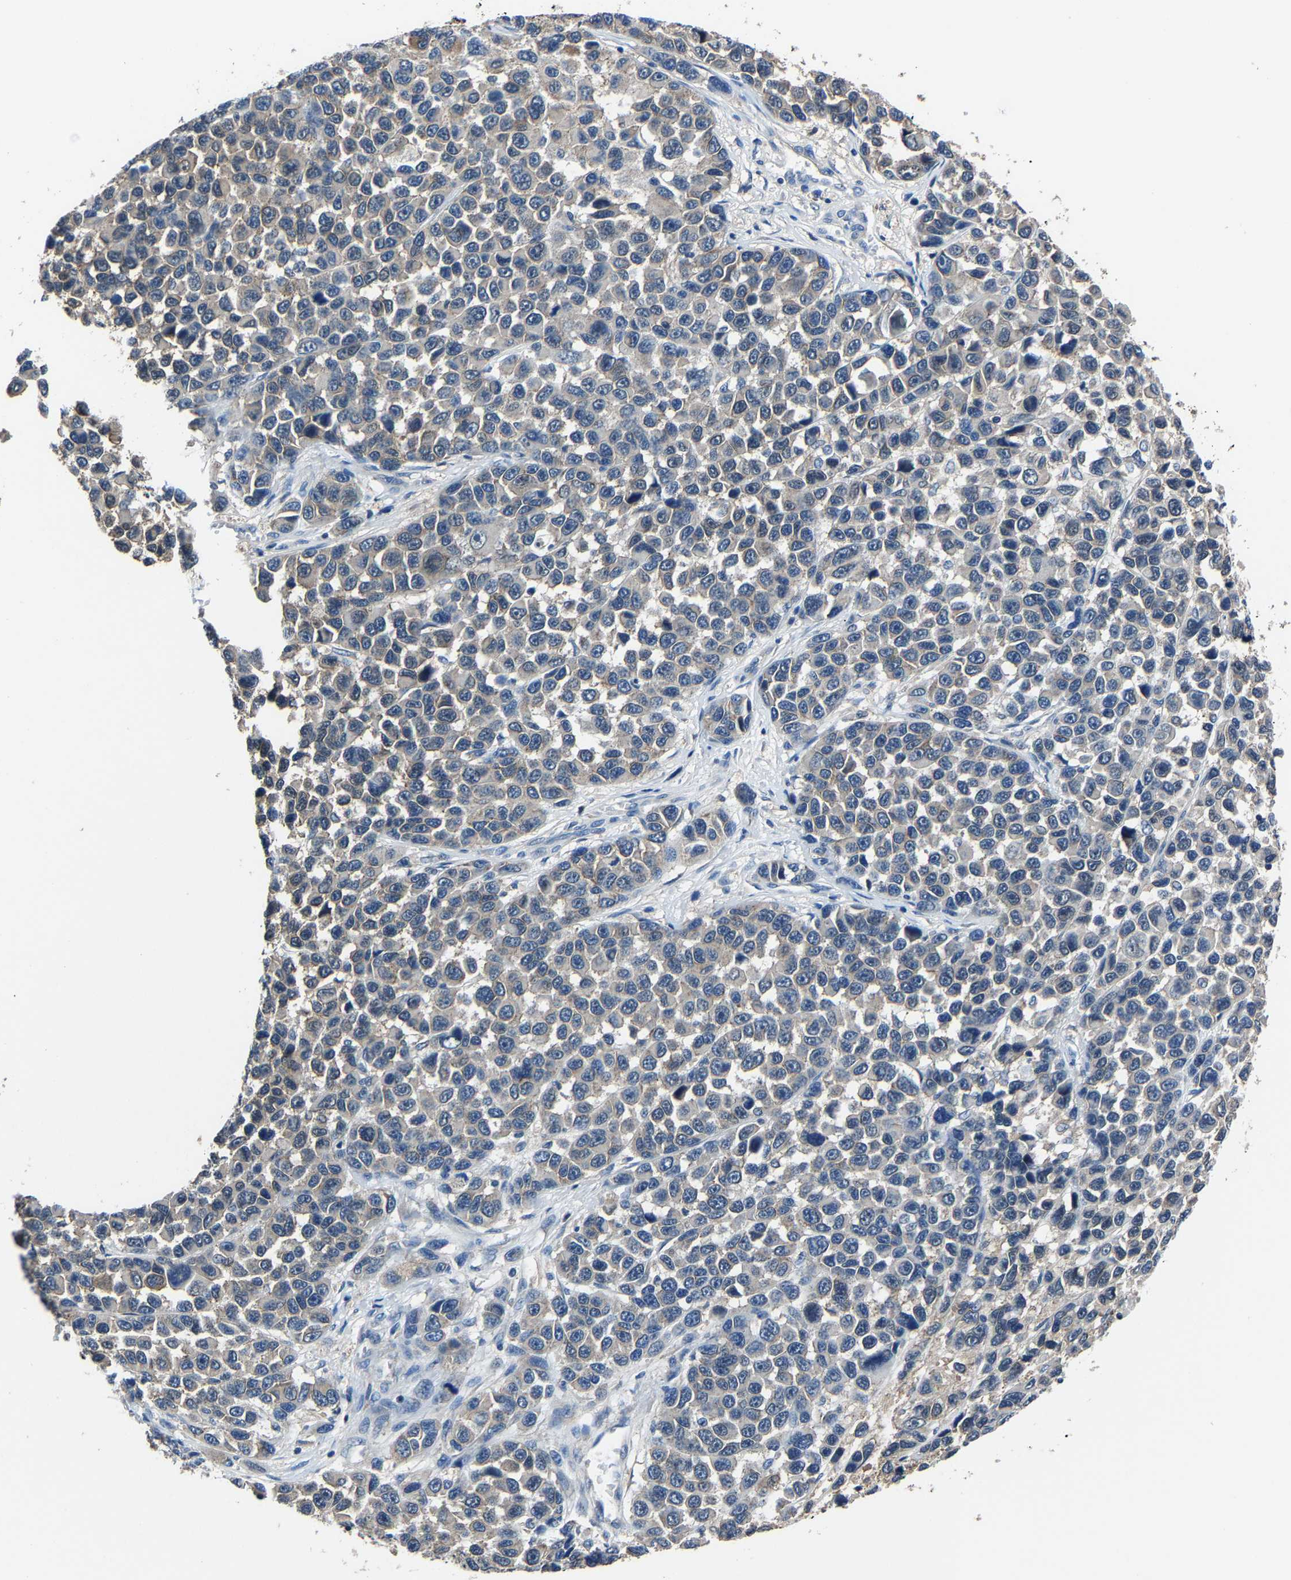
{"staining": {"intensity": "negative", "quantity": "none", "location": "none"}, "tissue": "melanoma", "cell_type": "Tumor cells", "image_type": "cancer", "snomed": [{"axis": "morphology", "description": "Malignant melanoma, NOS"}, {"axis": "topography", "description": "Skin"}], "caption": "Melanoma stained for a protein using immunohistochemistry shows no staining tumor cells.", "gene": "STRBP", "patient": {"sex": "male", "age": 53}}